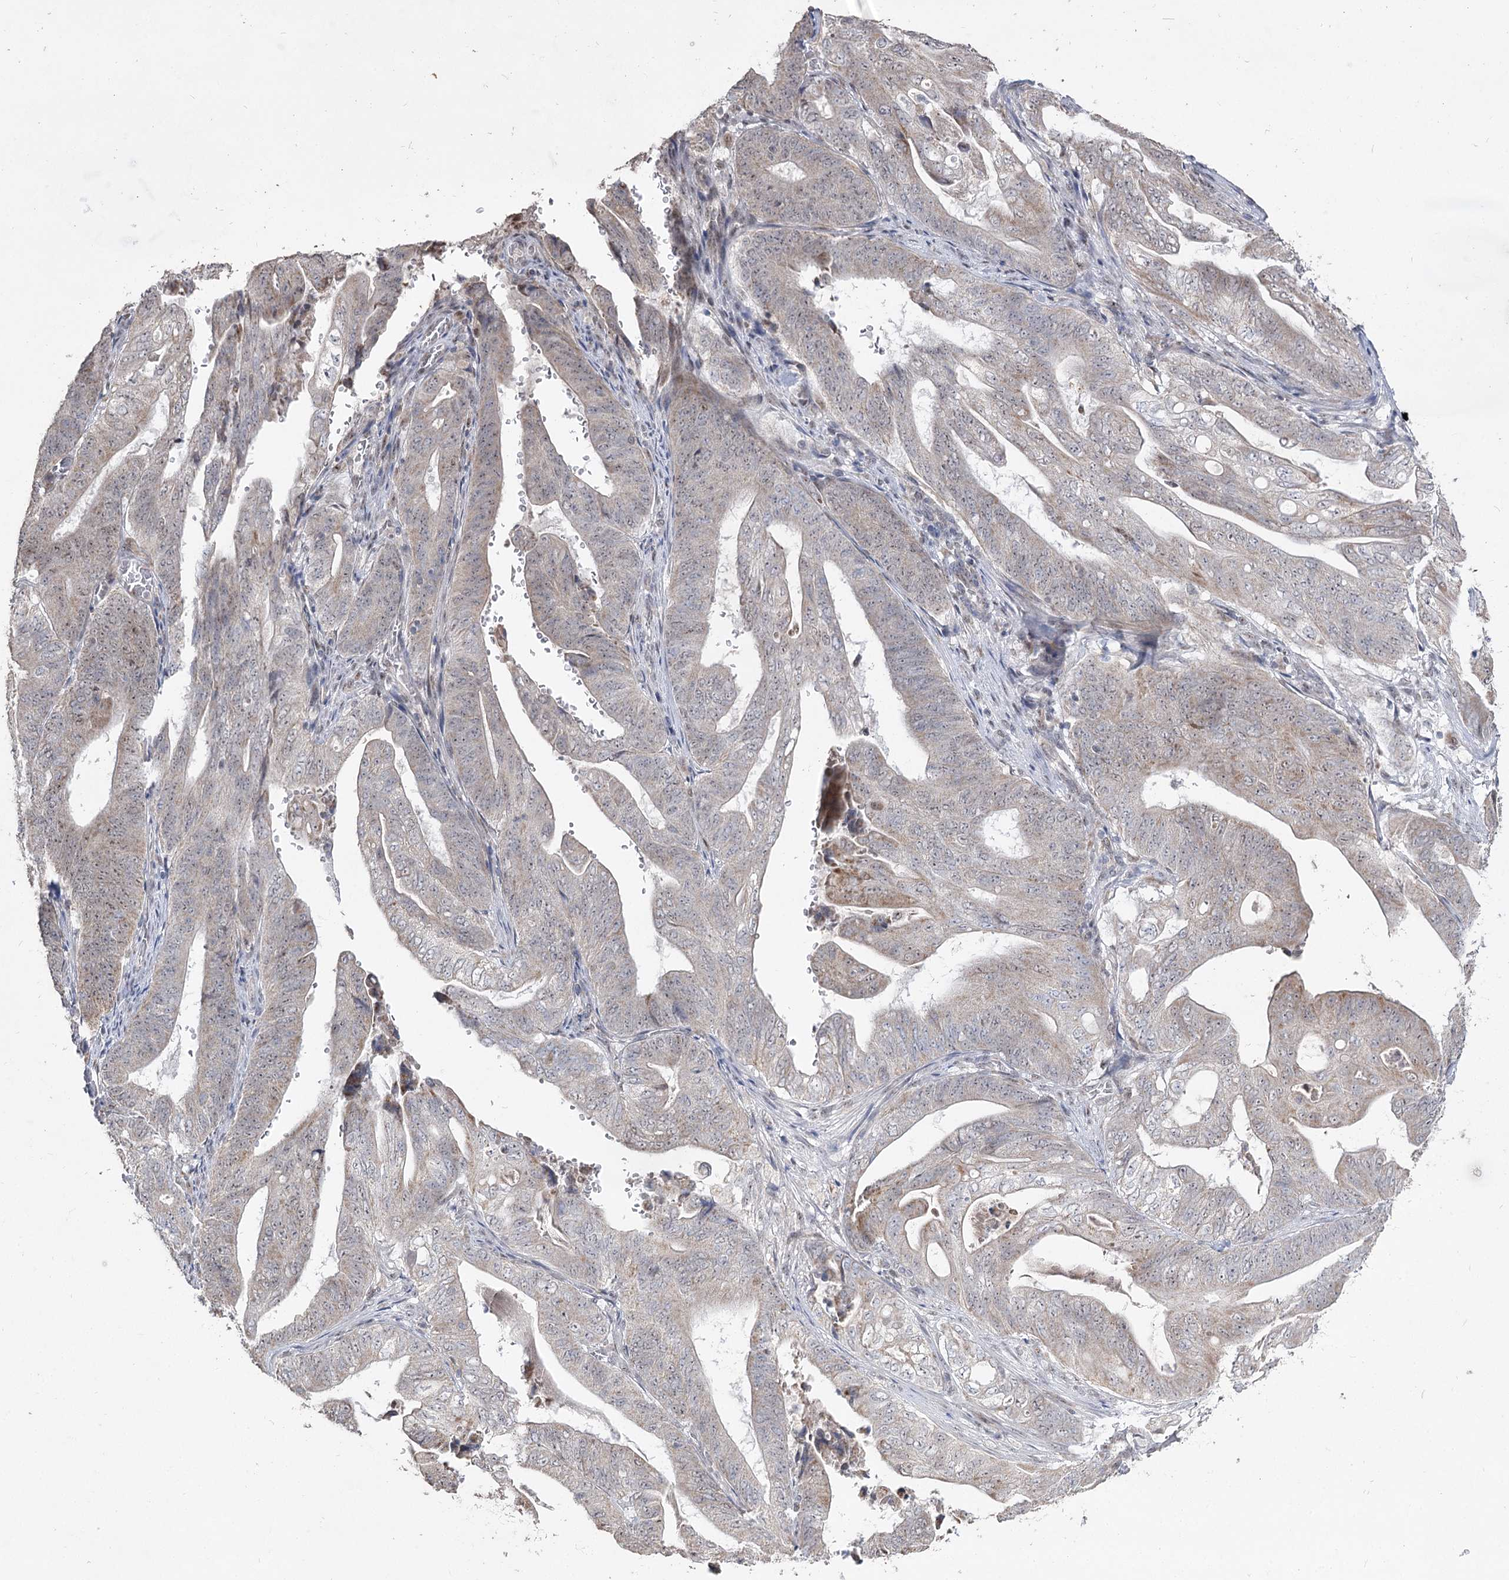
{"staining": {"intensity": "weak", "quantity": "<25%", "location": "cytoplasmic/membranous,nuclear"}, "tissue": "stomach cancer", "cell_type": "Tumor cells", "image_type": "cancer", "snomed": [{"axis": "morphology", "description": "Adenocarcinoma, NOS"}, {"axis": "topography", "description": "Stomach"}], "caption": "Image shows no significant protein positivity in tumor cells of stomach adenocarcinoma. (DAB immunohistochemistry, high magnification).", "gene": "RUFY4", "patient": {"sex": "female", "age": 73}}